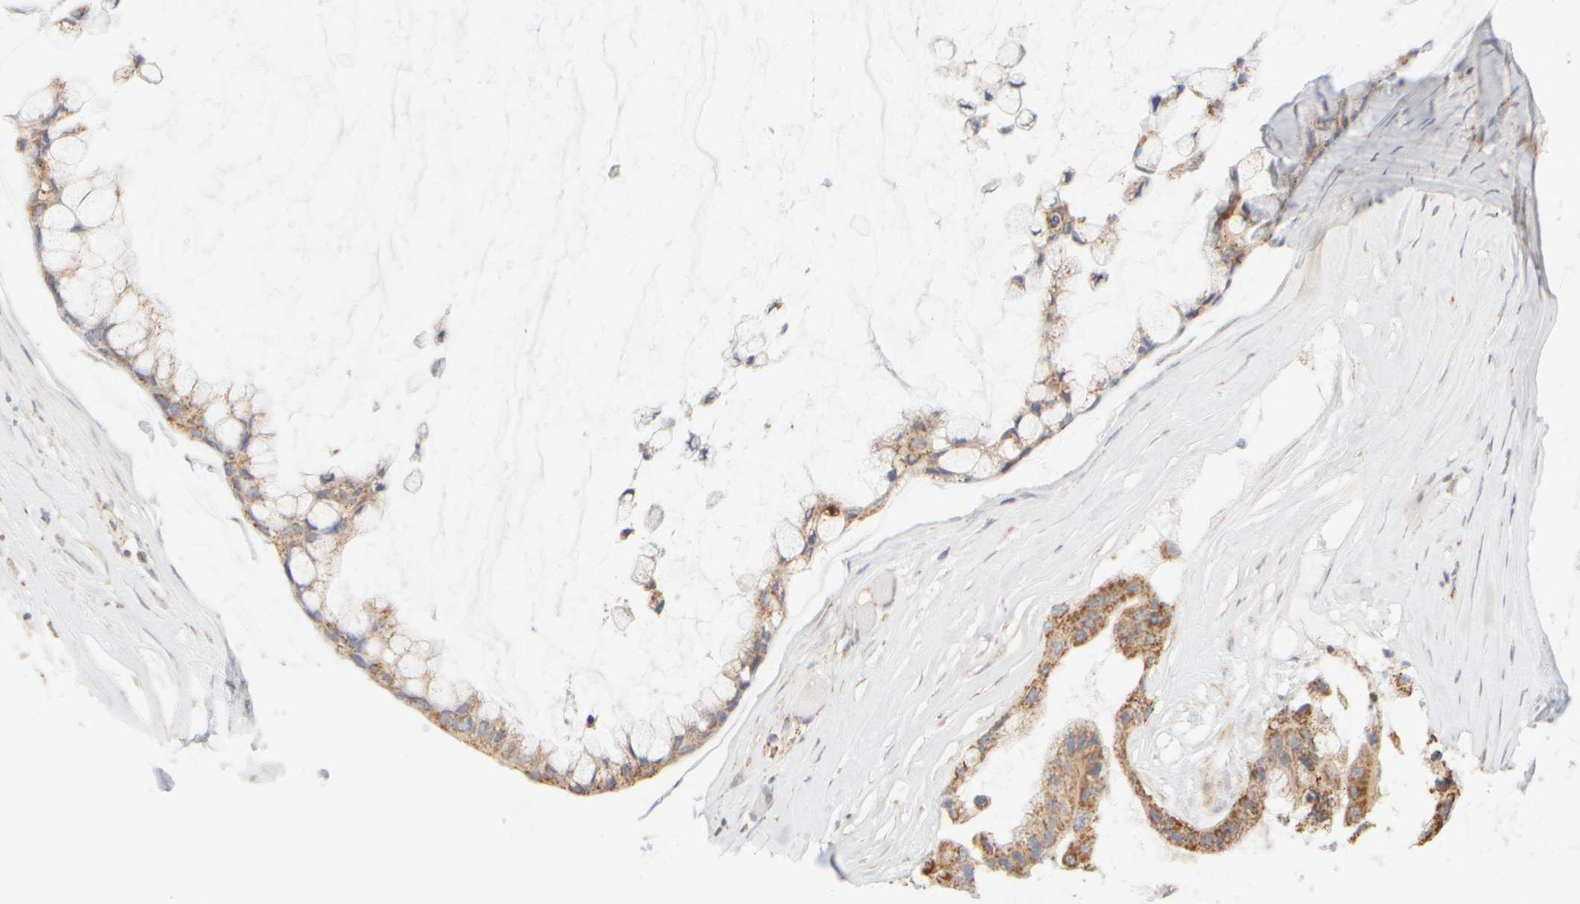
{"staining": {"intensity": "moderate", "quantity": ">75%", "location": "cytoplasmic/membranous"}, "tissue": "ovarian cancer", "cell_type": "Tumor cells", "image_type": "cancer", "snomed": [{"axis": "morphology", "description": "Cystadenocarcinoma, mucinous, NOS"}, {"axis": "topography", "description": "Ovary"}], "caption": "Immunohistochemistry (DAB (3,3'-diaminobenzidine)) staining of mucinous cystadenocarcinoma (ovarian) shows moderate cytoplasmic/membranous protein staining in about >75% of tumor cells. (DAB = brown stain, brightfield microscopy at high magnification).", "gene": "APBB2", "patient": {"sex": "female", "age": 39}}